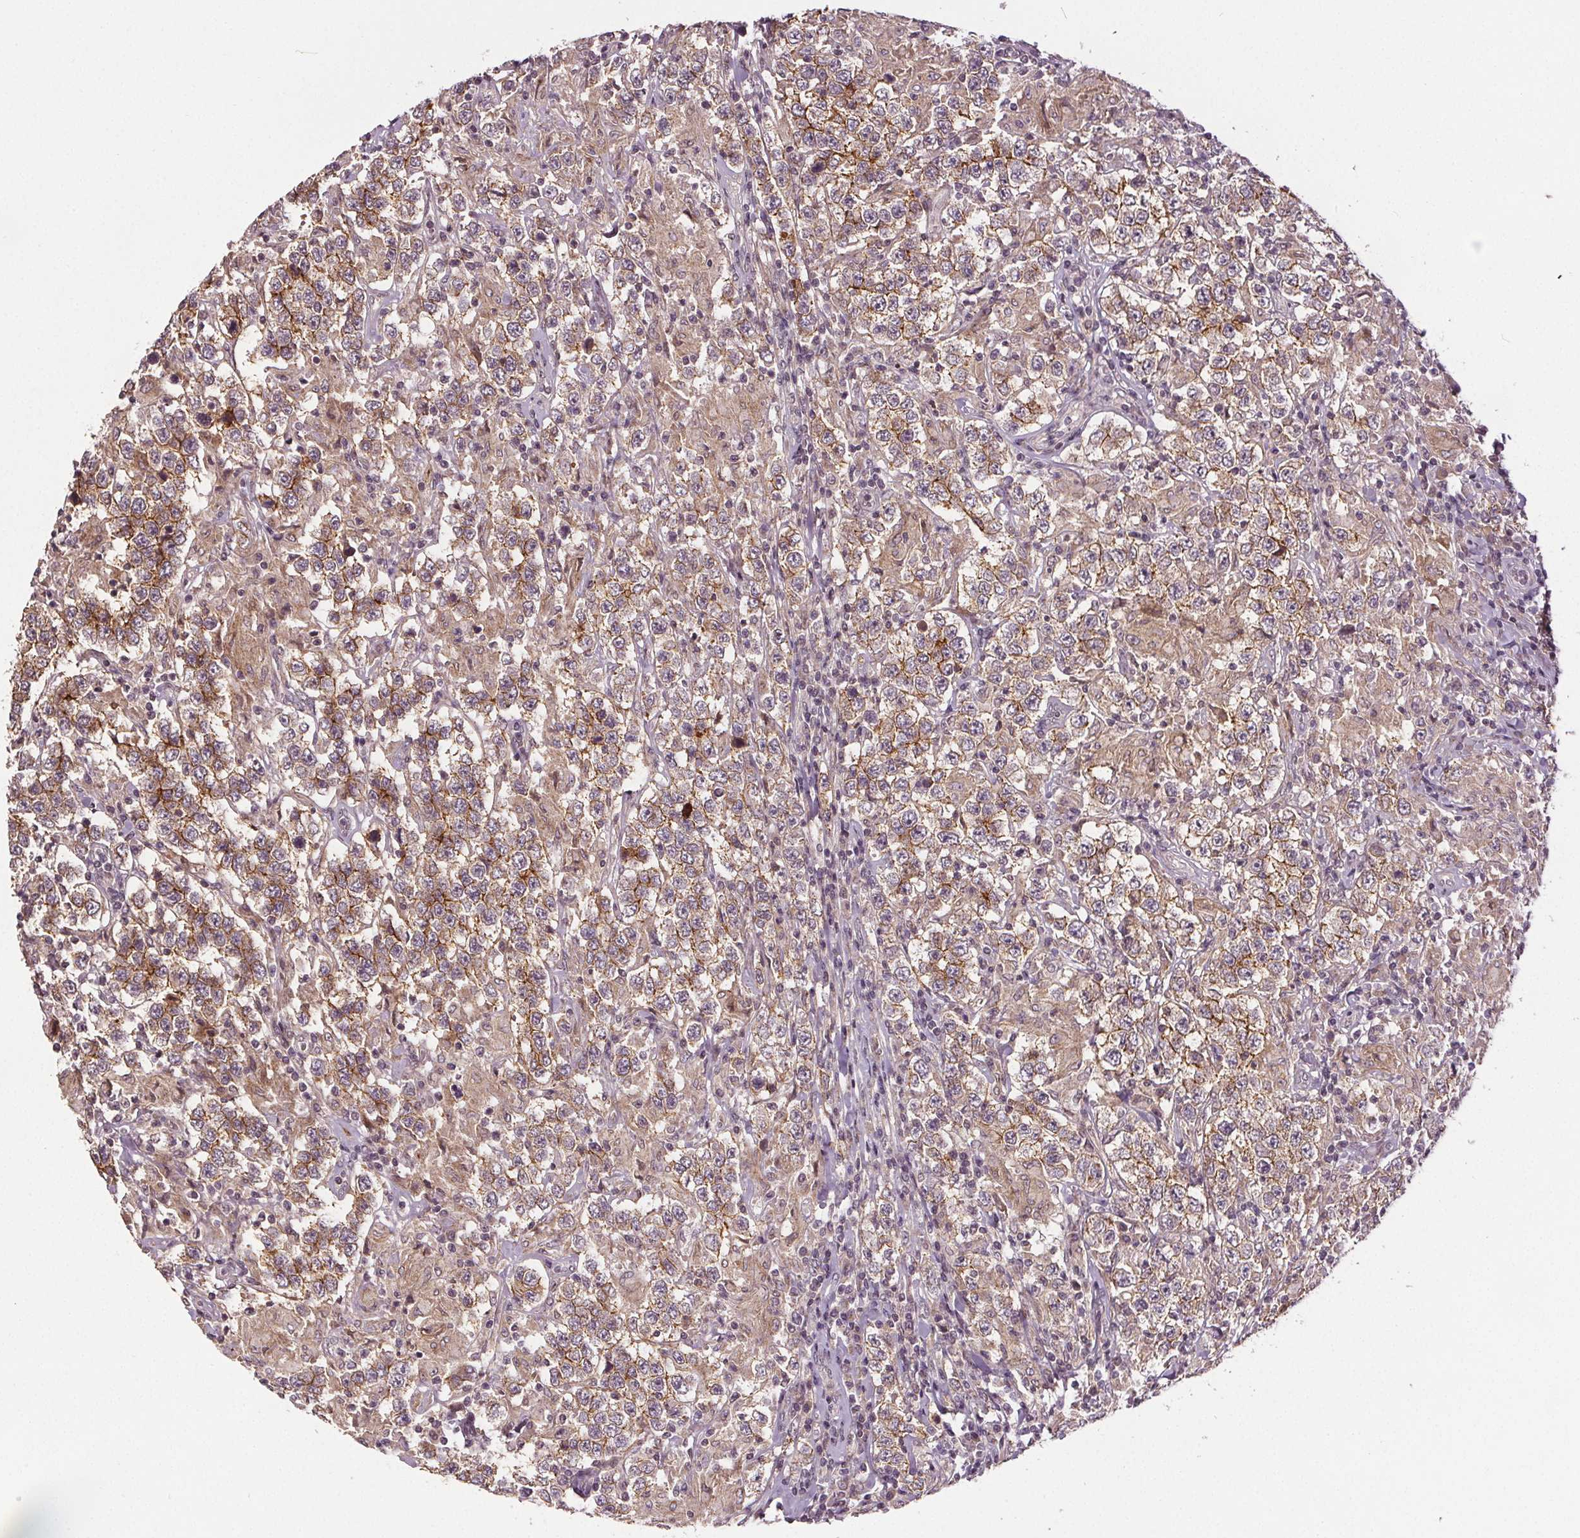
{"staining": {"intensity": "moderate", "quantity": ">75%", "location": "cytoplasmic/membranous"}, "tissue": "testis cancer", "cell_type": "Tumor cells", "image_type": "cancer", "snomed": [{"axis": "morphology", "description": "Seminoma, NOS"}, {"axis": "morphology", "description": "Carcinoma, Embryonal, NOS"}, {"axis": "topography", "description": "Testis"}], "caption": "Immunohistochemistry of testis embryonal carcinoma shows medium levels of moderate cytoplasmic/membranous expression in about >75% of tumor cells.", "gene": "EPHB3", "patient": {"sex": "male", "age": 41}}